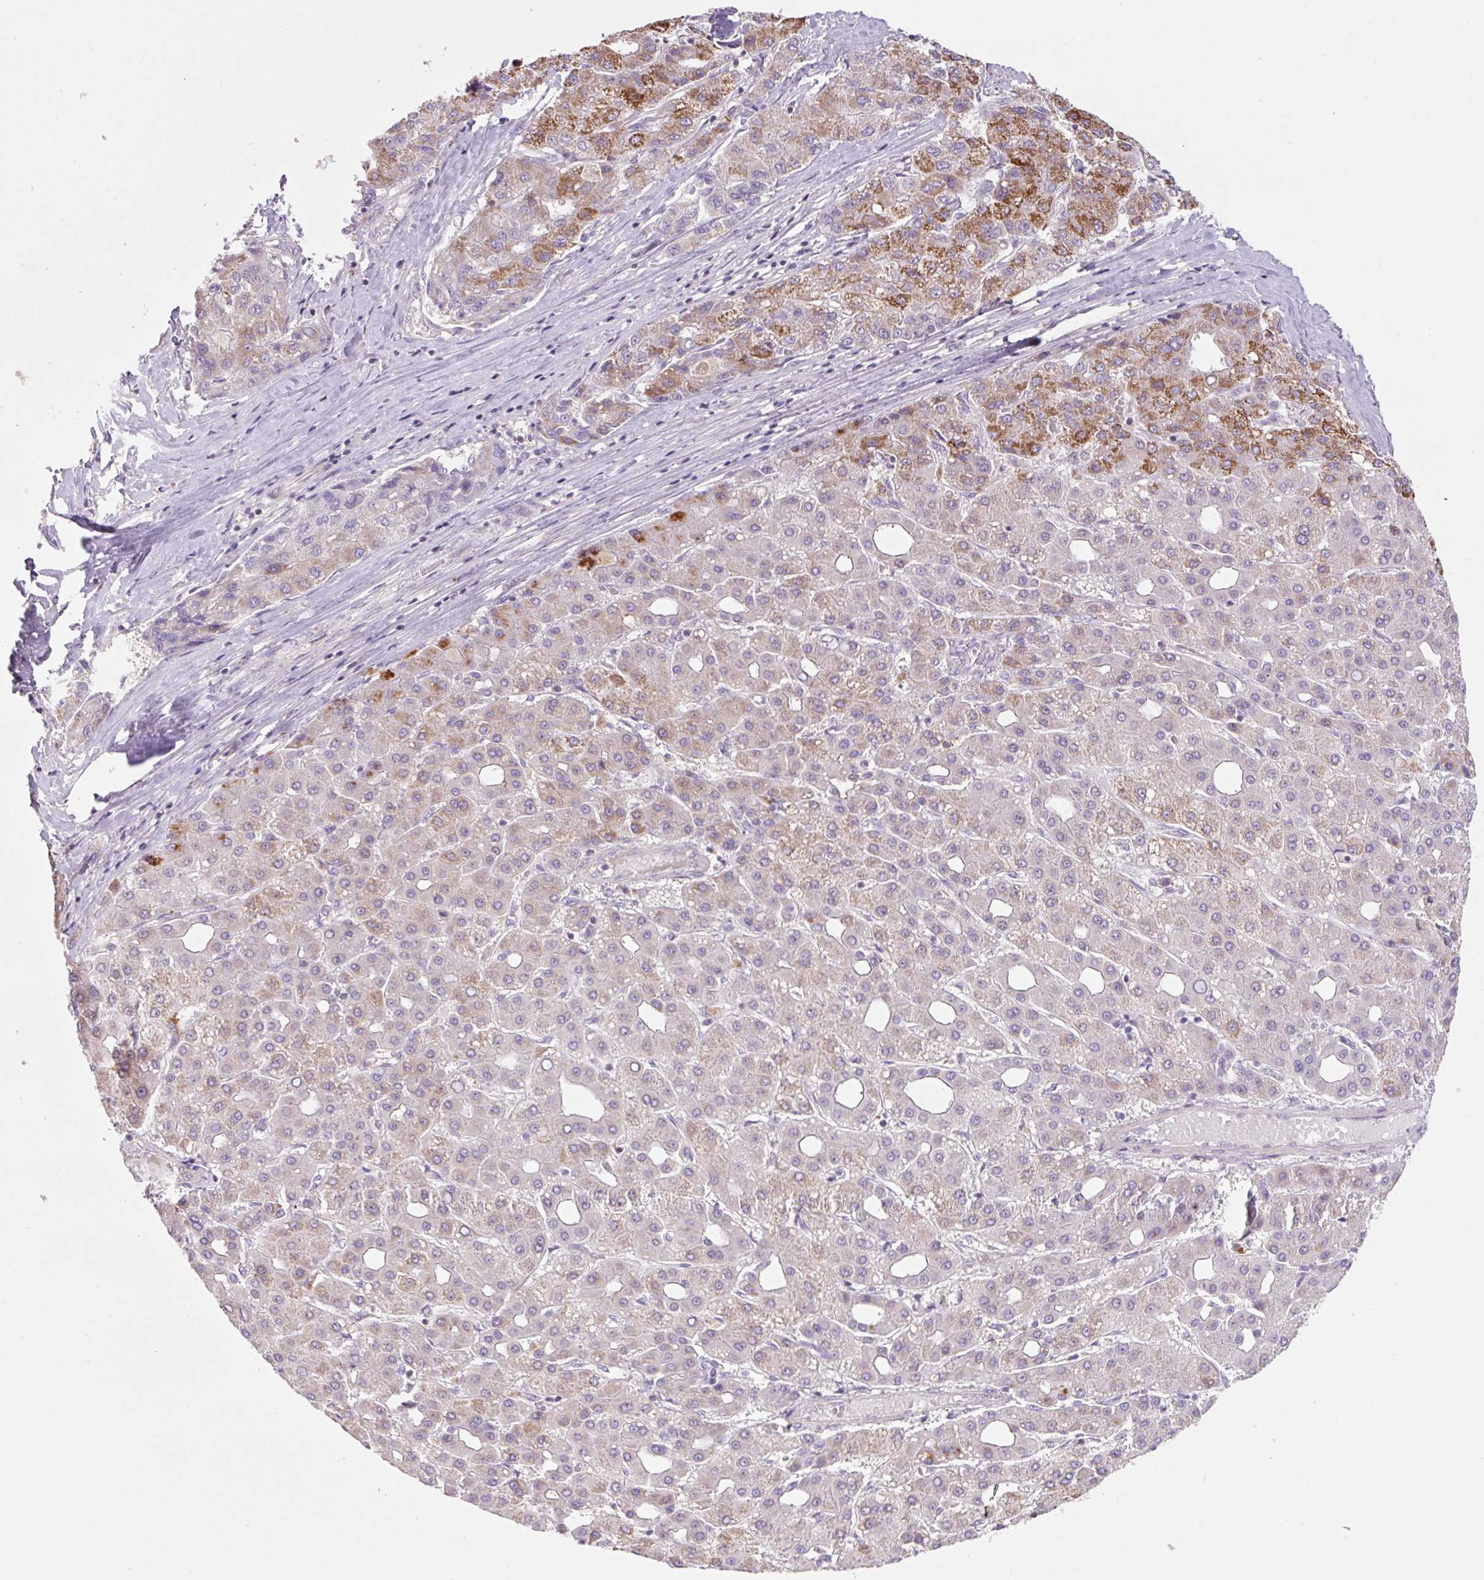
{"staining": {"intensity": "moderate", "quantity": "25%-75%", "location": "cytoplasmic/membranous"}, "tissue": "liver cancer", "cell_type": "Tumor cells", "image_type": "cancer", "snomed": [{"axis": "morphology", "description": "Carcinoma, Hepatocellular, NOS"}, {"axis": "topography", "description": "Liver"}], "caption": "IHC (DAB) staining of human liver cancer displays moderate cytoplasmic/membranous protein expression in about 25%-75% of tumor cells.", "gene": "ZNF552", "patient": {"sex": "male", "age": 65}}